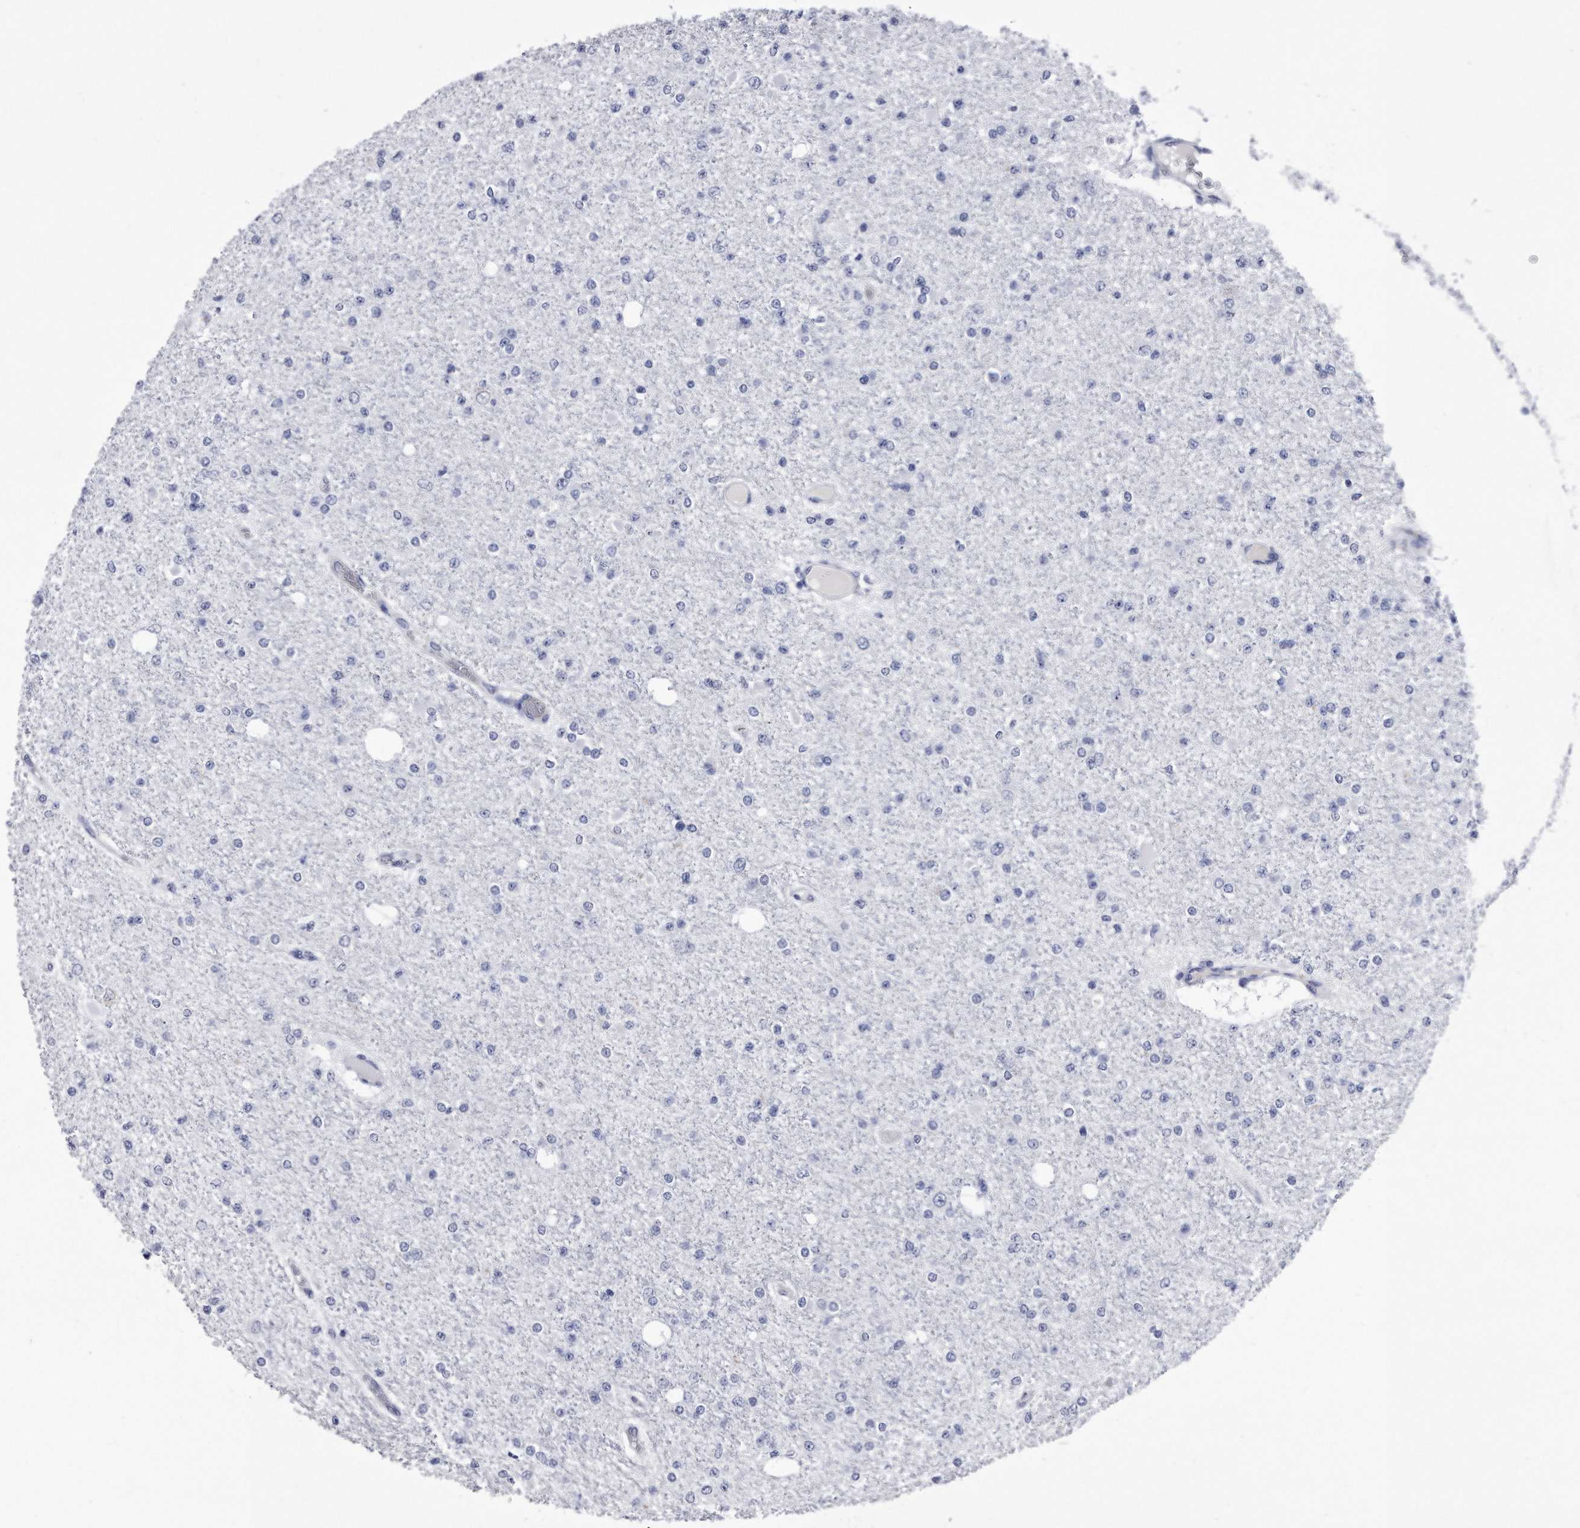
{"staining": {"intensity": "negative", "quantity": "none", "location": "none"}, "tissue": "glioma", "cell_type": "Tumor cells", "image_type": "cancer", "snomed": [{"axis": "morphology", "description": "Glioma, malignant, Low grade"}, {"axis": "topography", "description": "Brain"}], "caption": "A micrograph of human malignant glioma (low-grade) is negative for staining in tumor cells. (Brightfield microscopy of DAB (3,3'-diaminobenzidine) immunohistochemistry (IHC) at high magnification).", "gene": "KCTD8", "patient": {"sex": "female", "age": 22}}